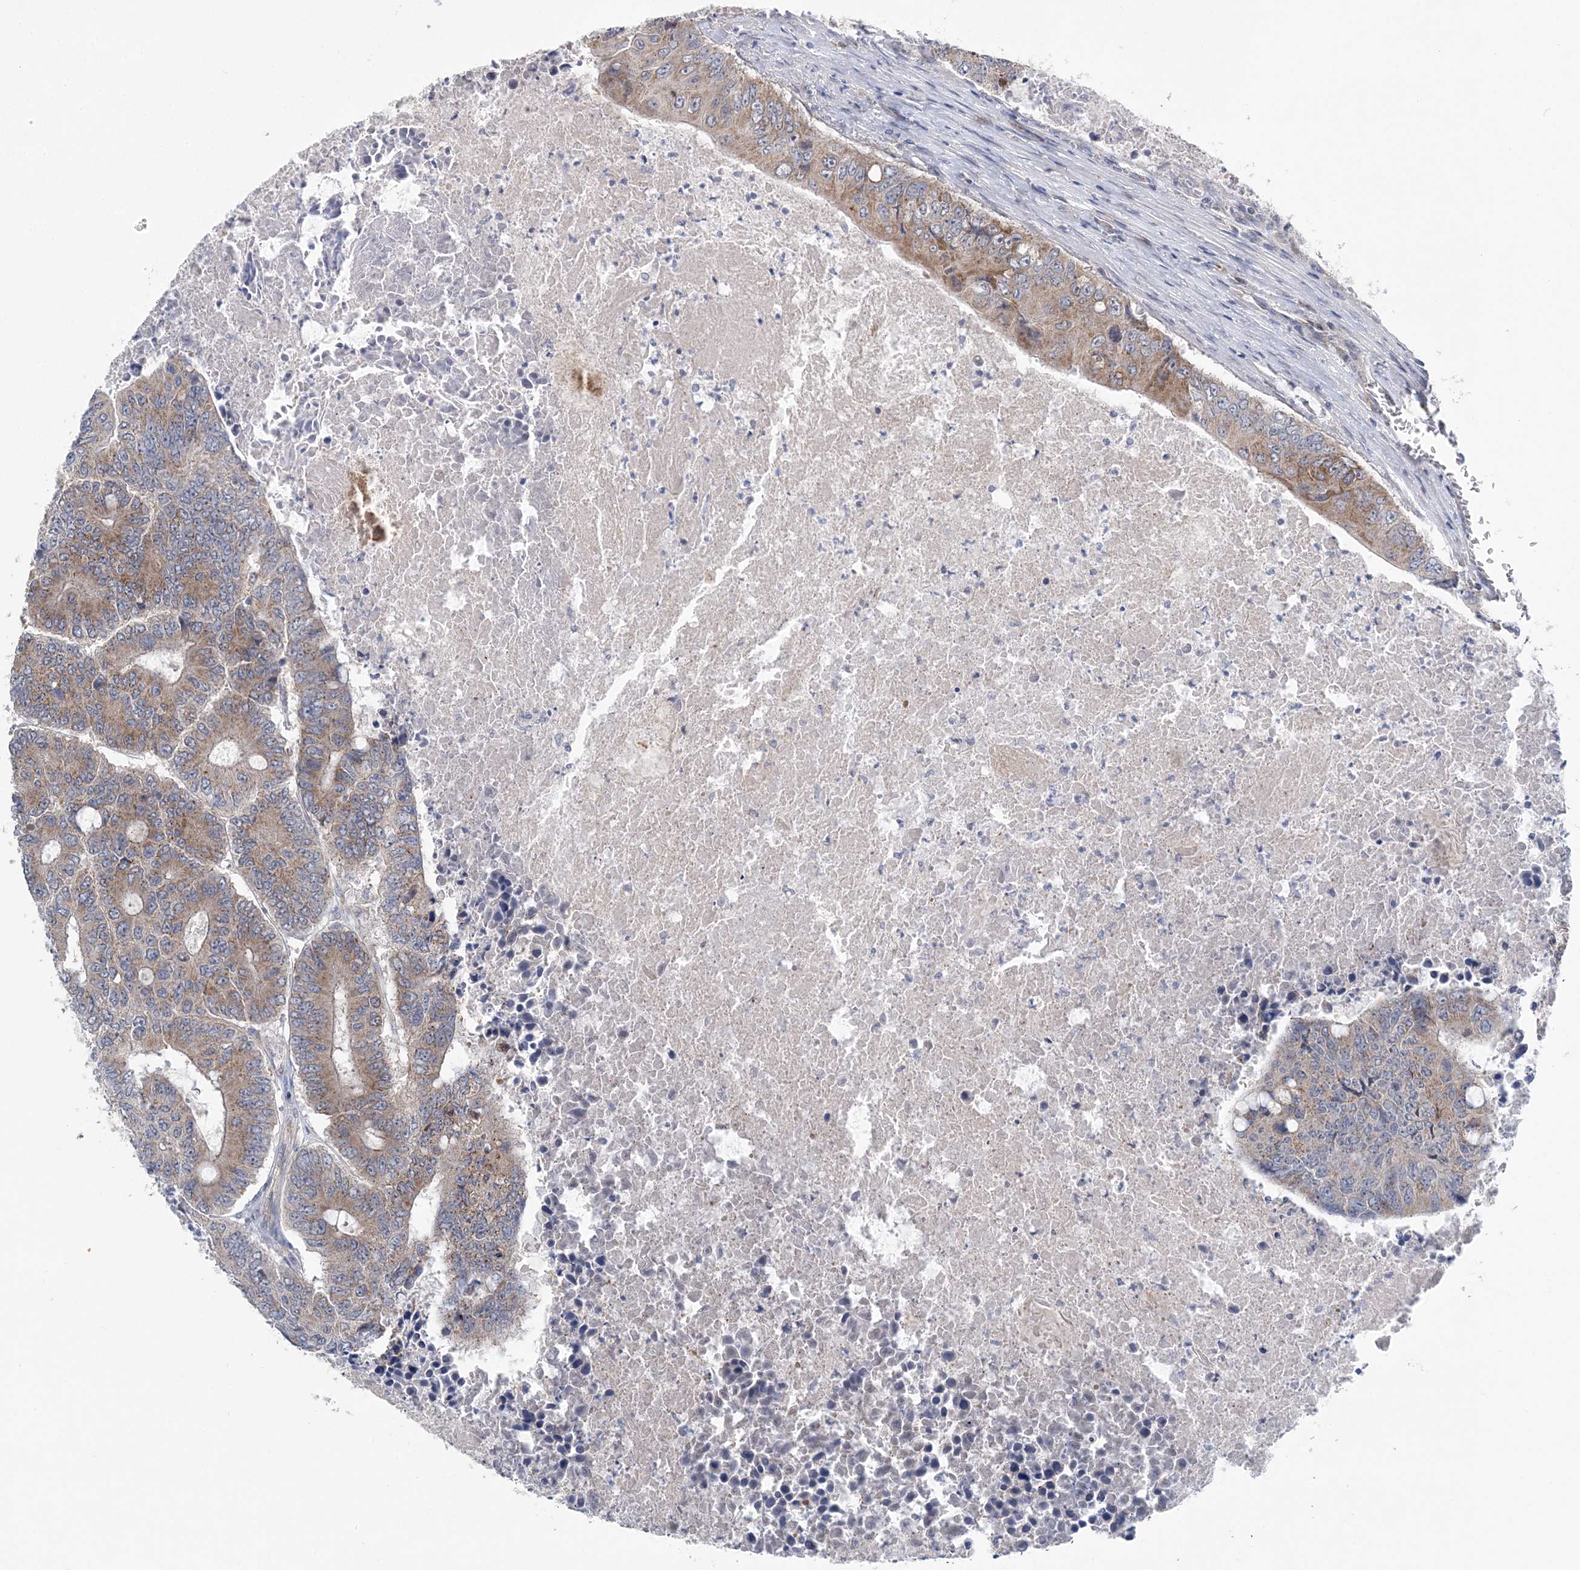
{"staining": {"intensity": "moderate", "quantity": ">75%", "location": "cytoplasmic/membranous"}, "tissue": "colorectal cancer", "cell_type": "Tumor cells", "image_type": "cancer", "snomed": [{"axis": "morphology", "description": "Adenocarcinoma, NOS"}, {"axis": "topography", "description": "Colon"}], "caption": "Immunohistochemistry micrograph of neoplastic tissue: colorectal cancer stained using IHC demonstrates medium levels of moderate protein expression localized specifically in the cytoplasmic/membranous of tumor cells, appearing as a cytoplasmic/membranous brown color.", "gene": "COPE", "patient": {"sex": "male", "age": 87}}